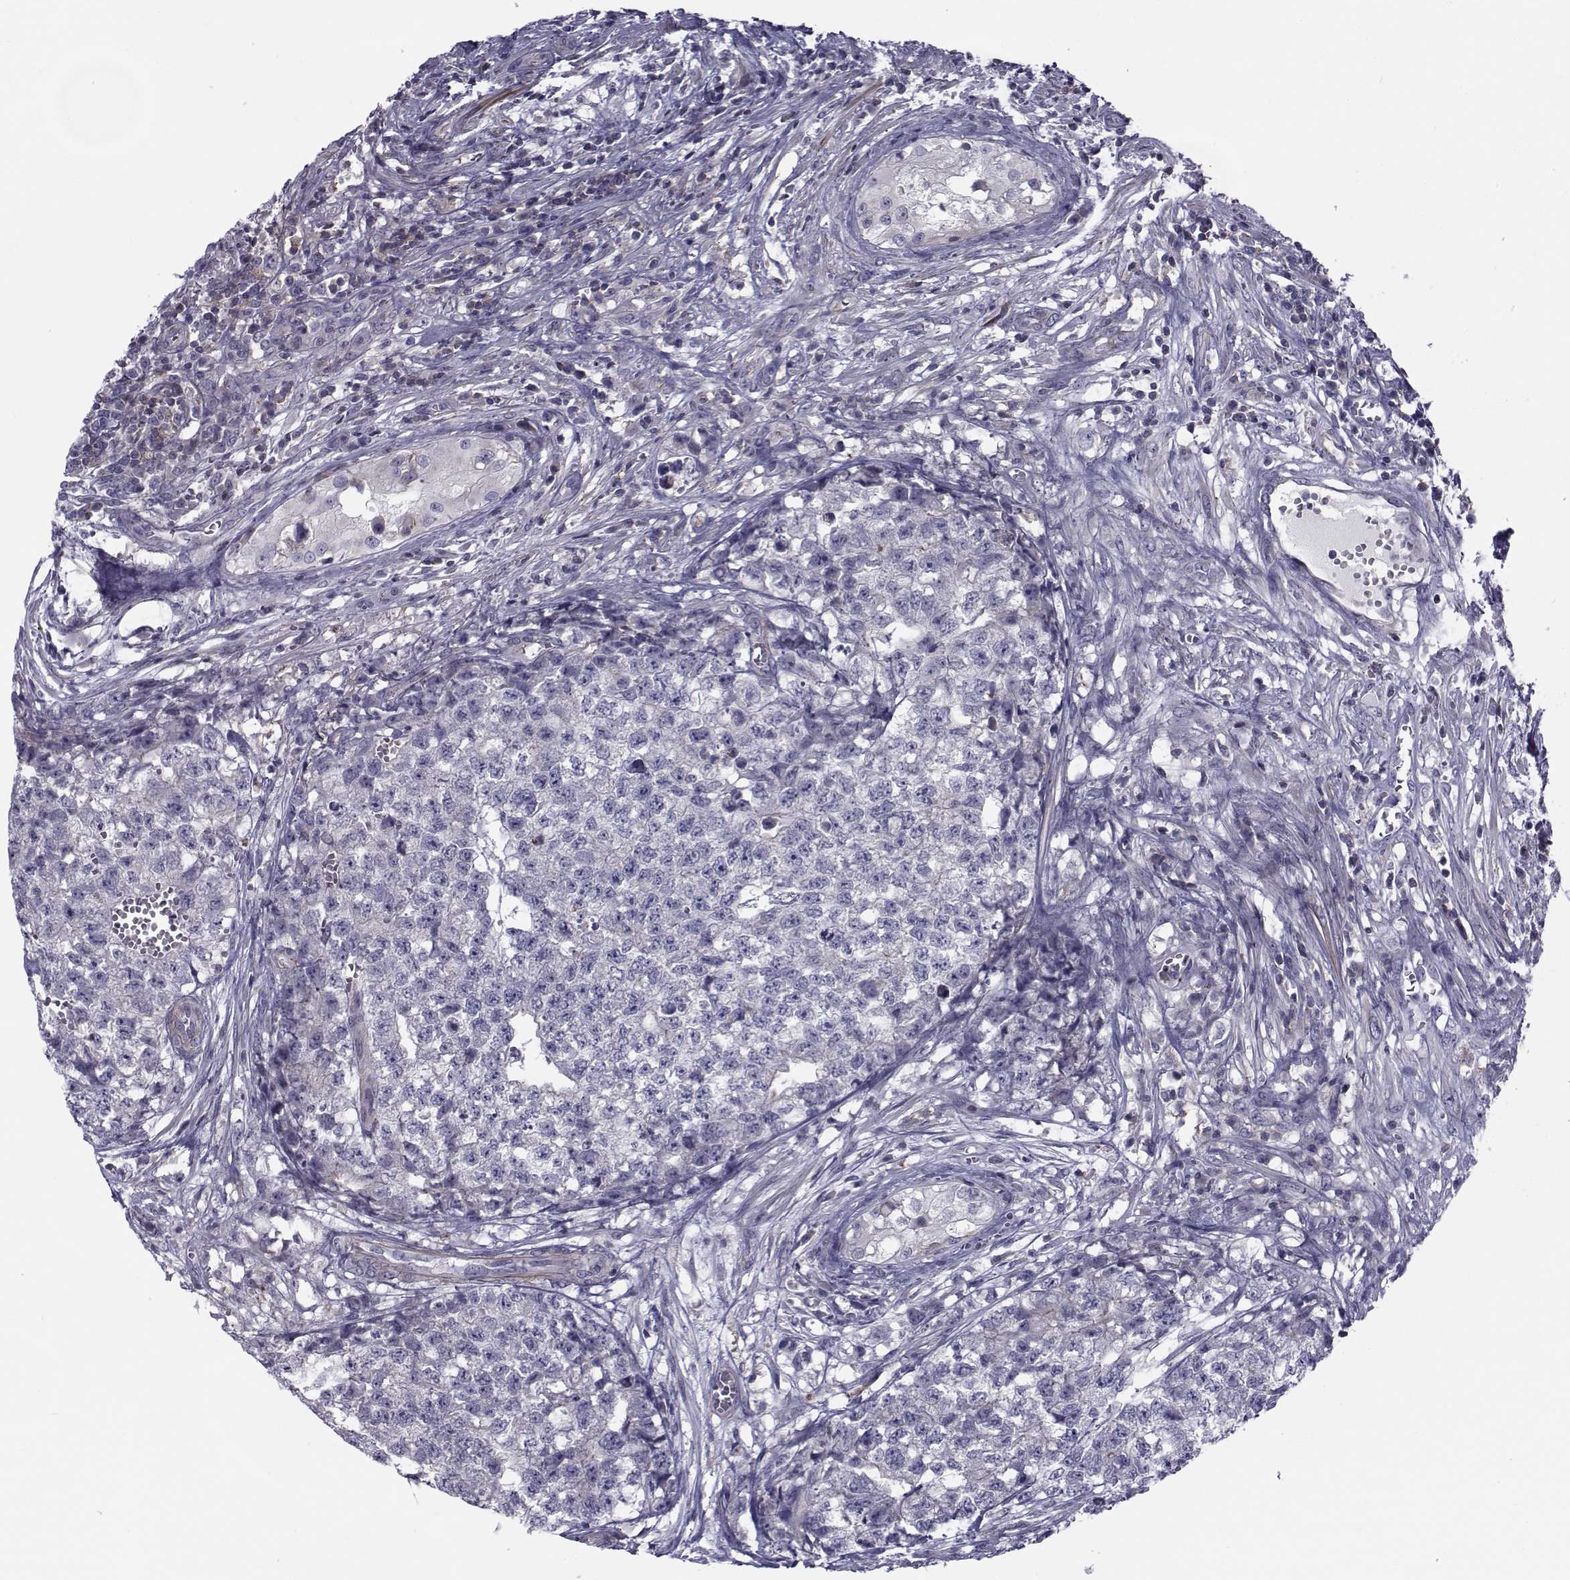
{"staining": {"intensity": "negative", "quantity": "none", "location": "none"}, "tissue": "testis cancer", "cell_type": "Tumor cells", "image_type": "cancer", "snomed": [{"axis": "morphology", "description": "Seminoma, NOS"}, {"axis": "morphology", "description": "Carcinoma, Embryonal, NOS"}, {"axis": "topography", "description": "Testis"}], "caption": "Immunohistochemical staining of human embryonal carcinoma (testis) shows no significant positivity in tumor cells.", "gene": "LRRC27", "patient": {"sex": "male", "age": 22}}